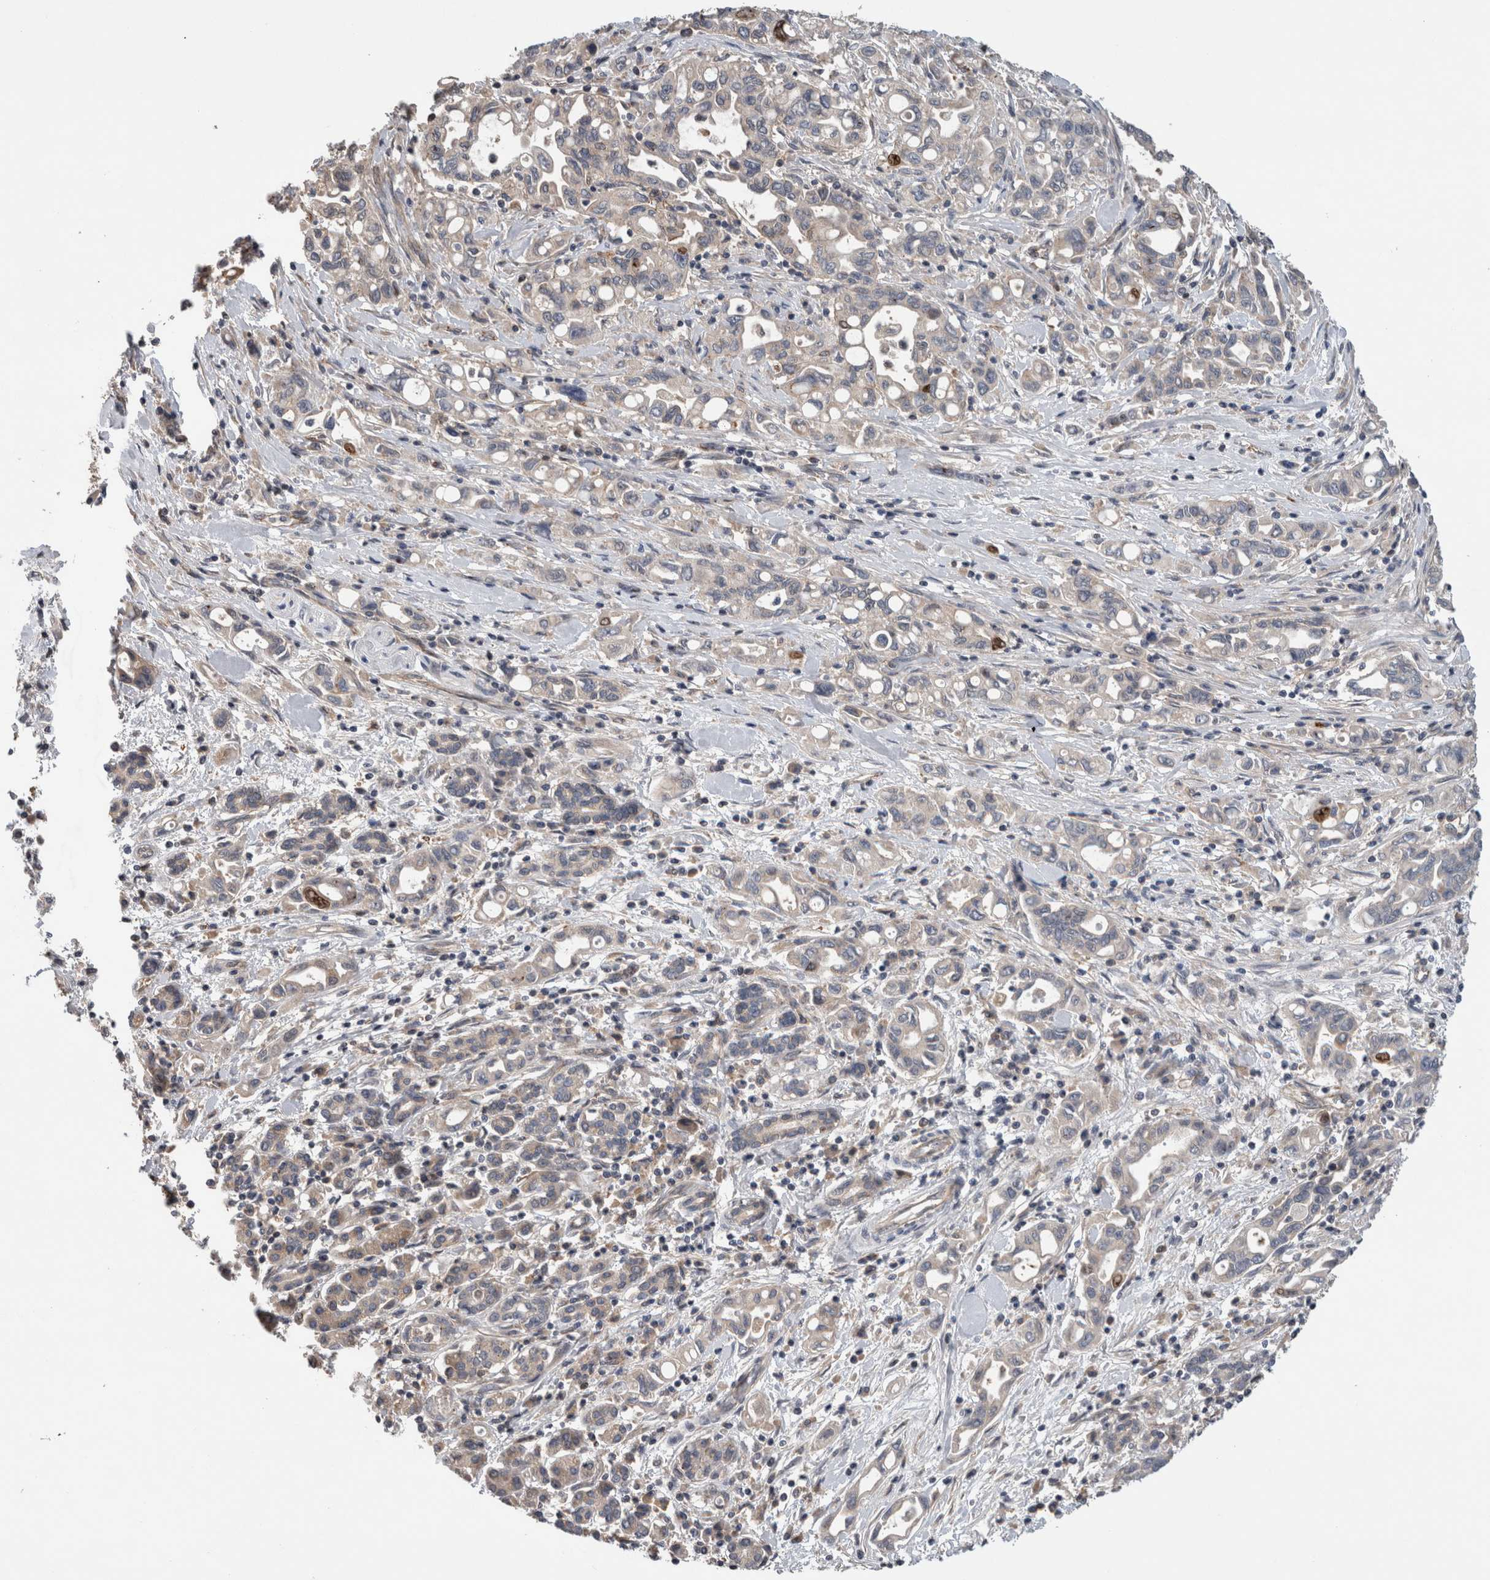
{"staining": {"intensity": "negative", "quantity": "none", "location": "none"}, "tissue": "pancreatic cancer", "cell_type": "Tumor cells", "image_type": "cancer", "snomed": [{"axis": "morphology", "description": "Adenocarcinoma, NOS"}, {"axis": "topography", "description": "Pancreas"}], "caption": "The histopathology image displays no staining of tumor cells in pancreatic cancer (adenocarcinoma). (Brightfield microscopy of DAB (3,3'-diaminobenzidine) IHC at high magnification).", "gene": "TARBP1", "patient": {"sex": "female", "age": 57}}